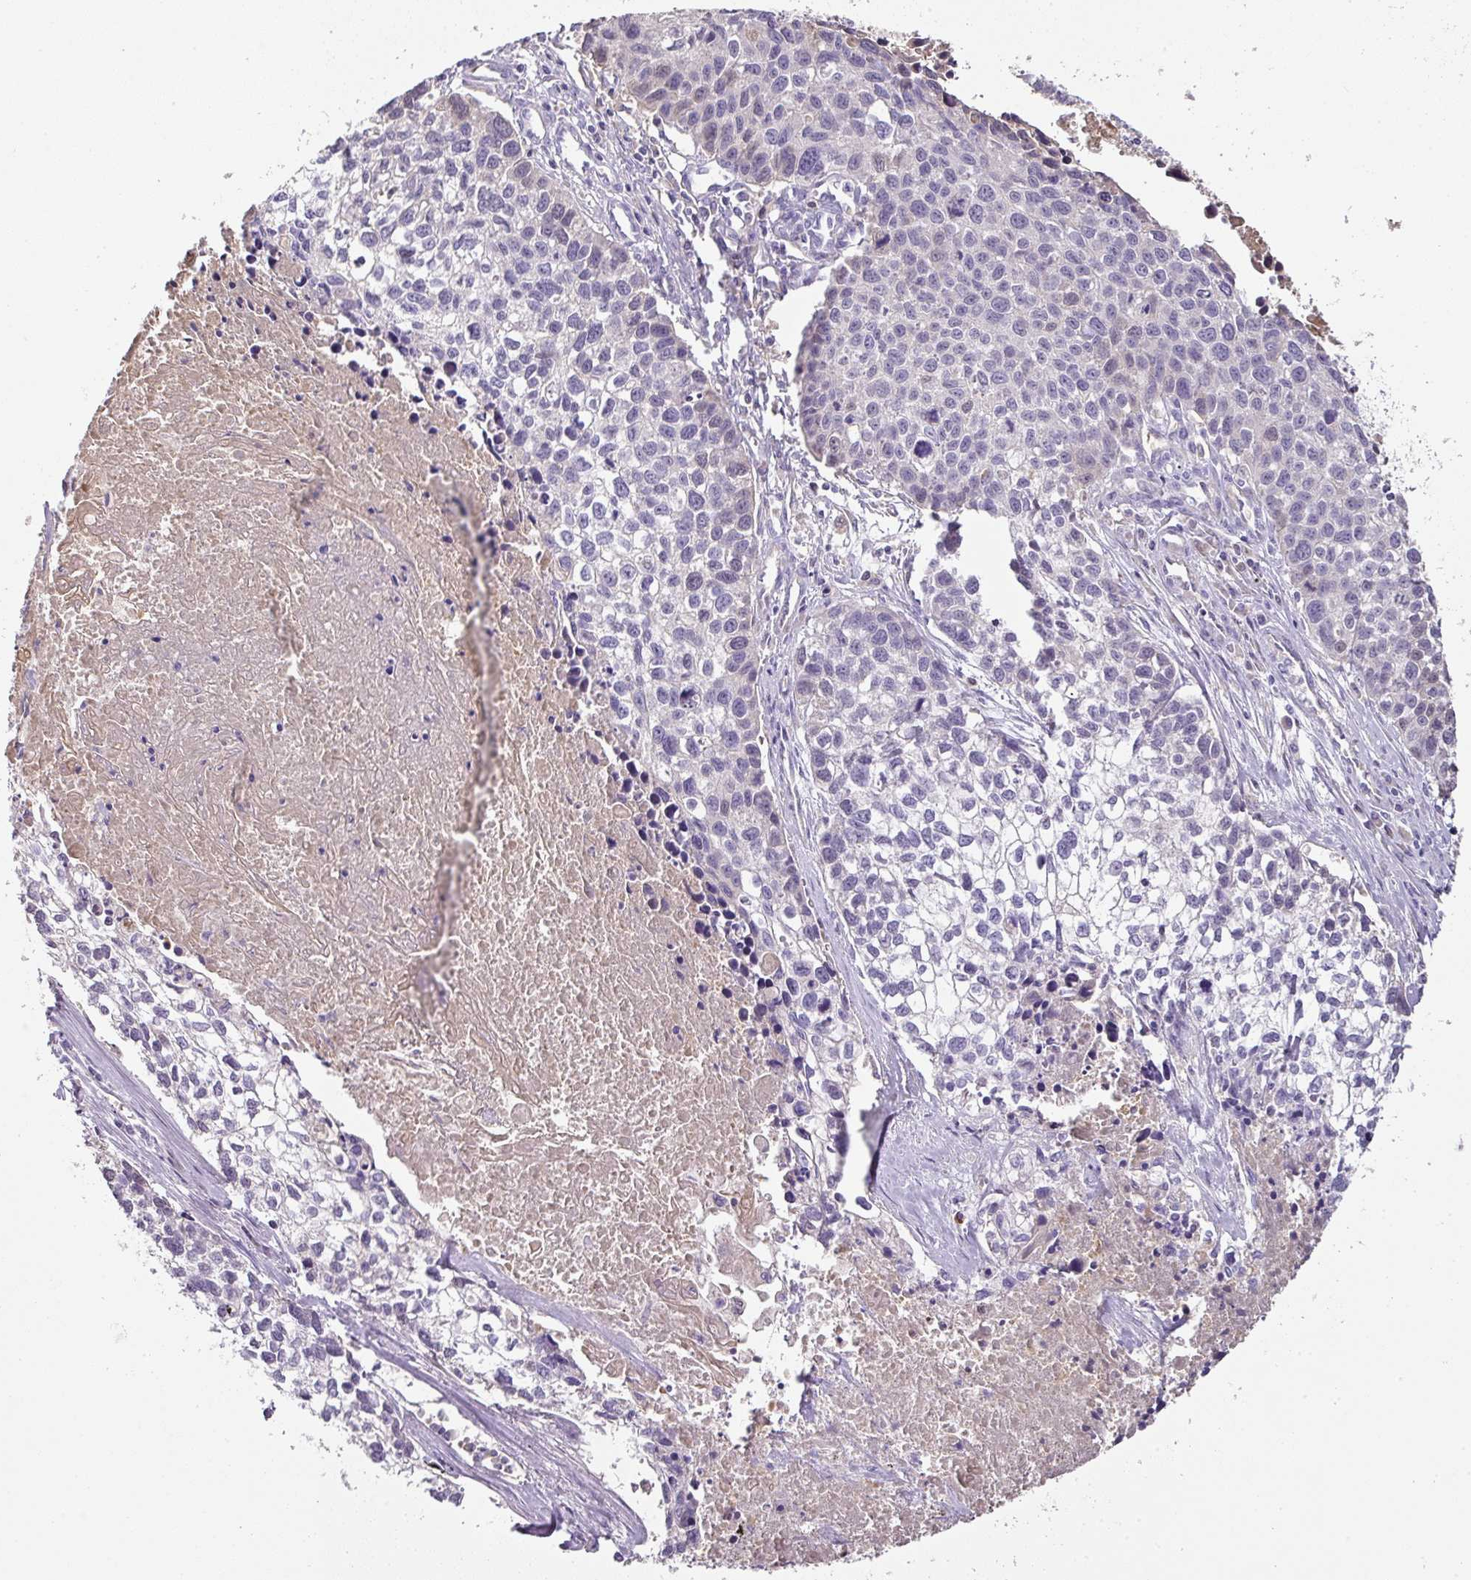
{"staining": {"intensity": "negative", "quantity": "none", "location": "none"}, "tissue": "lung cancer", "cell_type": "Tumor cells", "image_type": "cancer", "snomed": [{"axis": "morphology", "description": "Squamous cell carcinoma, NOS"}, {"axis": "topography", "description": "Lung"}], "caption": "High power microscopy image of an immunohistochemistry (IHC) histopathology image of lung cancer, revealing no significant expression in tumor cells. (Brightfield microscopy of DAB (3,3'-diaminobenzidine) IHC at high magnification).", "gene": "CCZ1", "patient": {"sex": "male", "age": 74}}